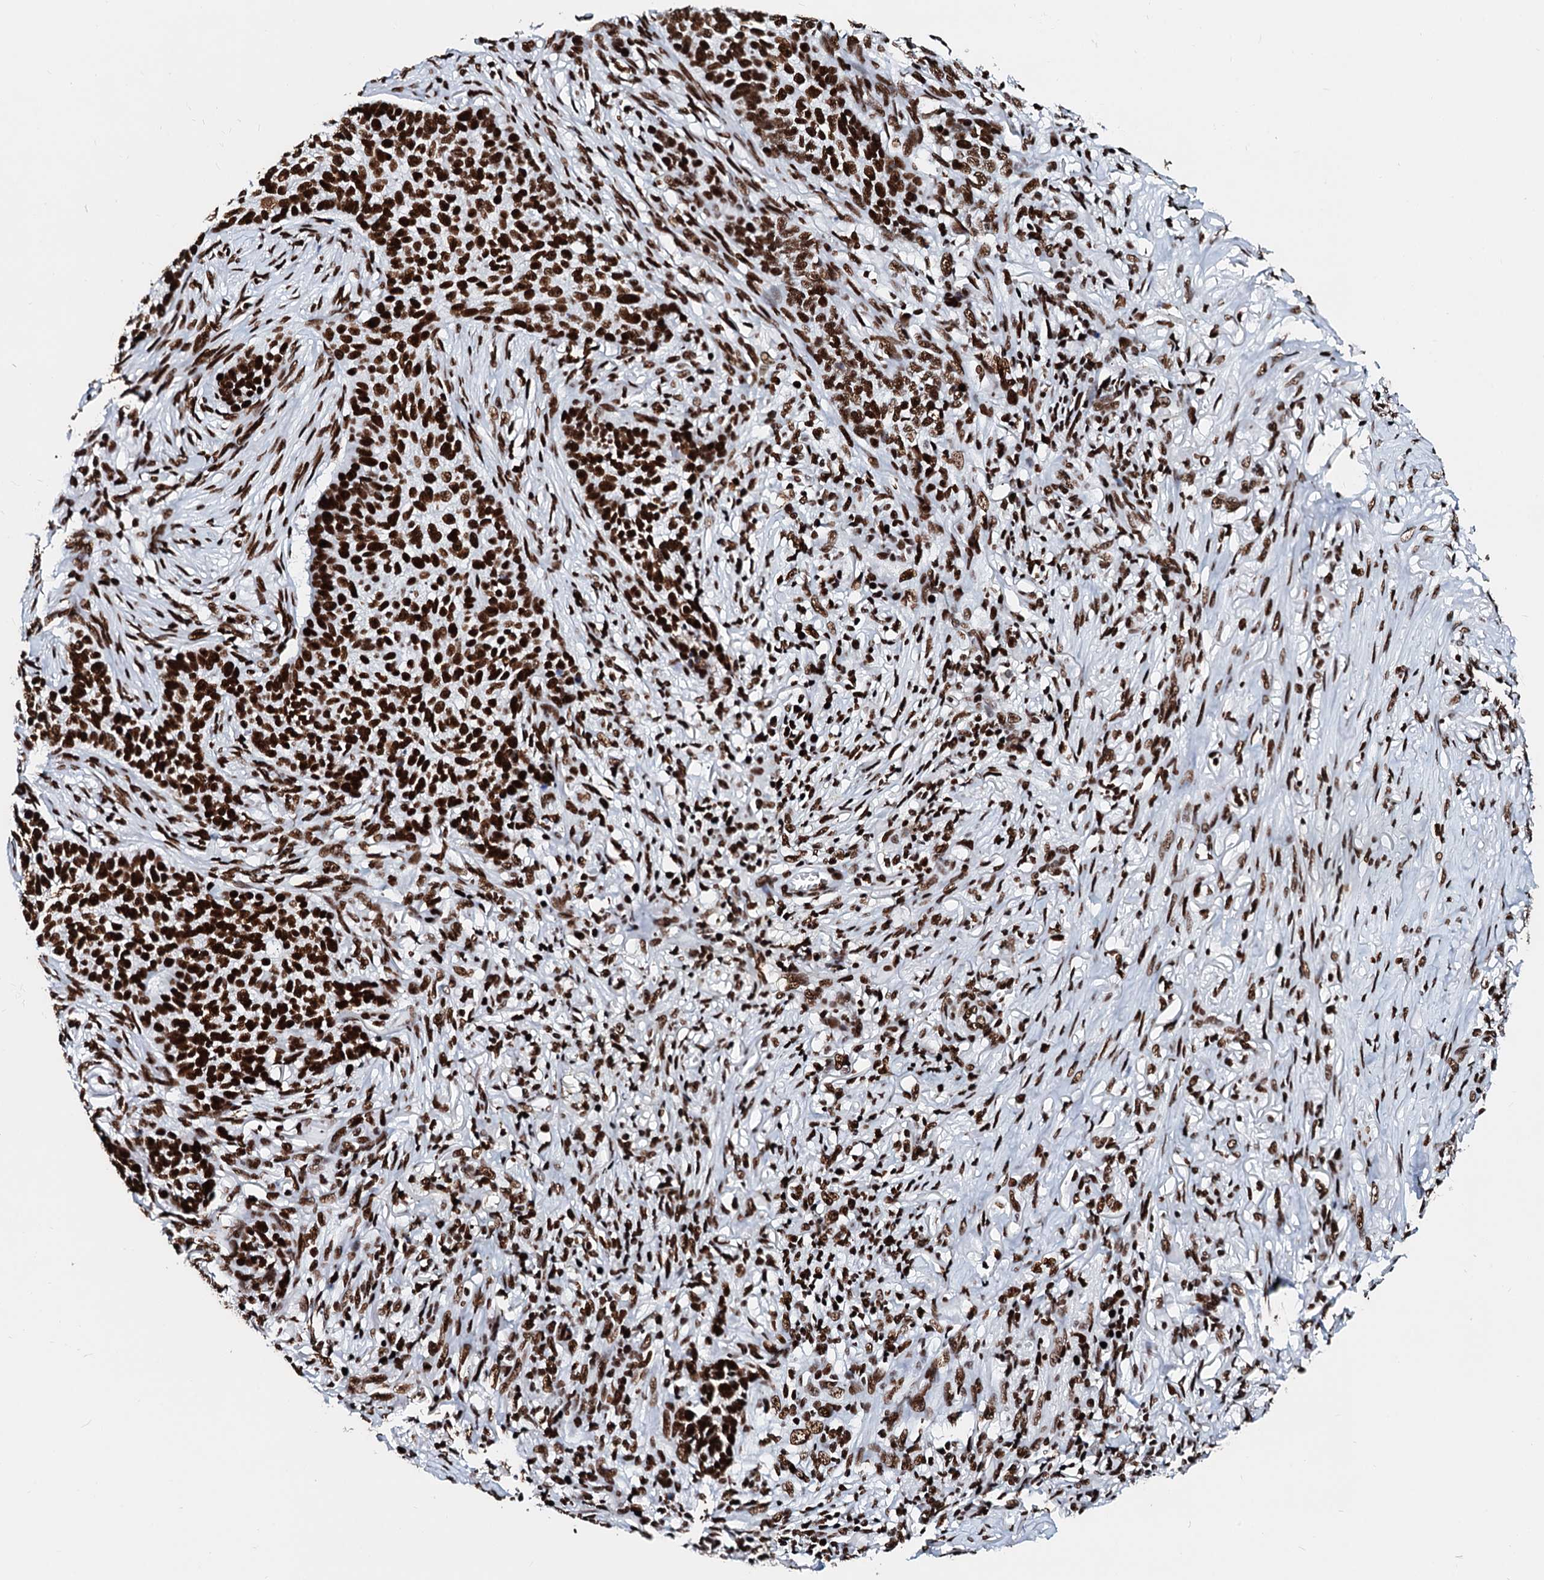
{"staining": {"intensity": "strong", "quantity": ">75%", "location": "nuclear"}, "tissue": "skin cancer", "cell_type": "Tumor cells", "image_type": "cancer", "snomed": [{"axis": "morphology", "description": "Basal cell carcinoma"}, {"axis": "topography", "description": "Skin"}], "caption": "Human skin cancer (basal cell carcinoma) stained with a brown dye reveals strong nuclear positive expression in about >75% of tumor cells.", "gene": "RALY", "patient": {"sex": "male", "age": 85}}